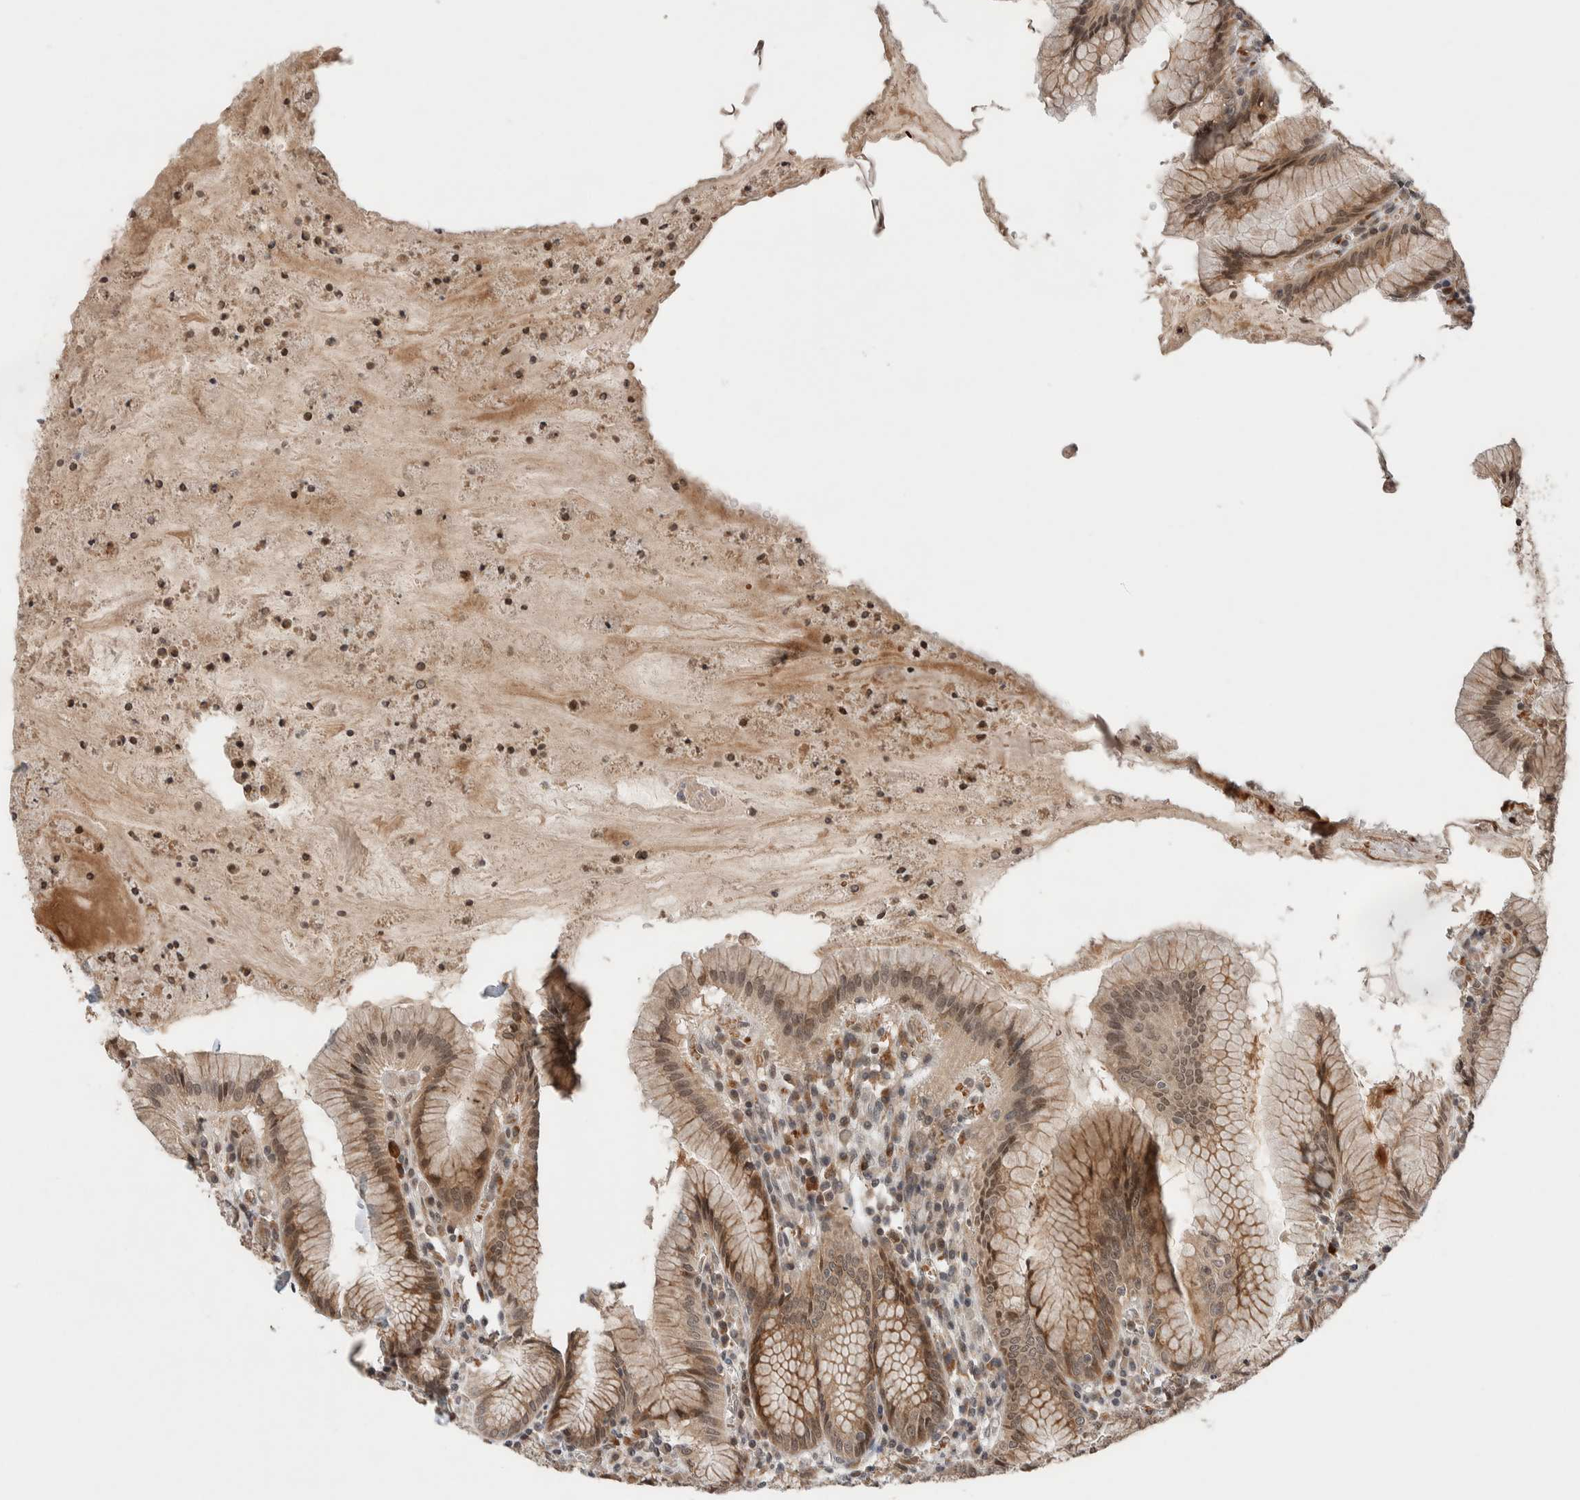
{"staining": {"intensity": "moderate", "quantity": ">75%", "location": "cytoplasmic/membranous,nuclear"}, "tissue": "stomach", "cell_type": "Glandular cells", "image_type": "normal", "snomed": [{"axis": "morphology", "description": "Normal tissue, NOS"}, {"axis": "topography", "description": "Stomach"}], "caption": "Protein expression analysis of benign human stomach reveals moderate cytoplasmic/membranous,nuclear positivity in about >75% of glandular cells.", "gene": "KCNK1", "patient": {"sex": "male", "age": 55}}